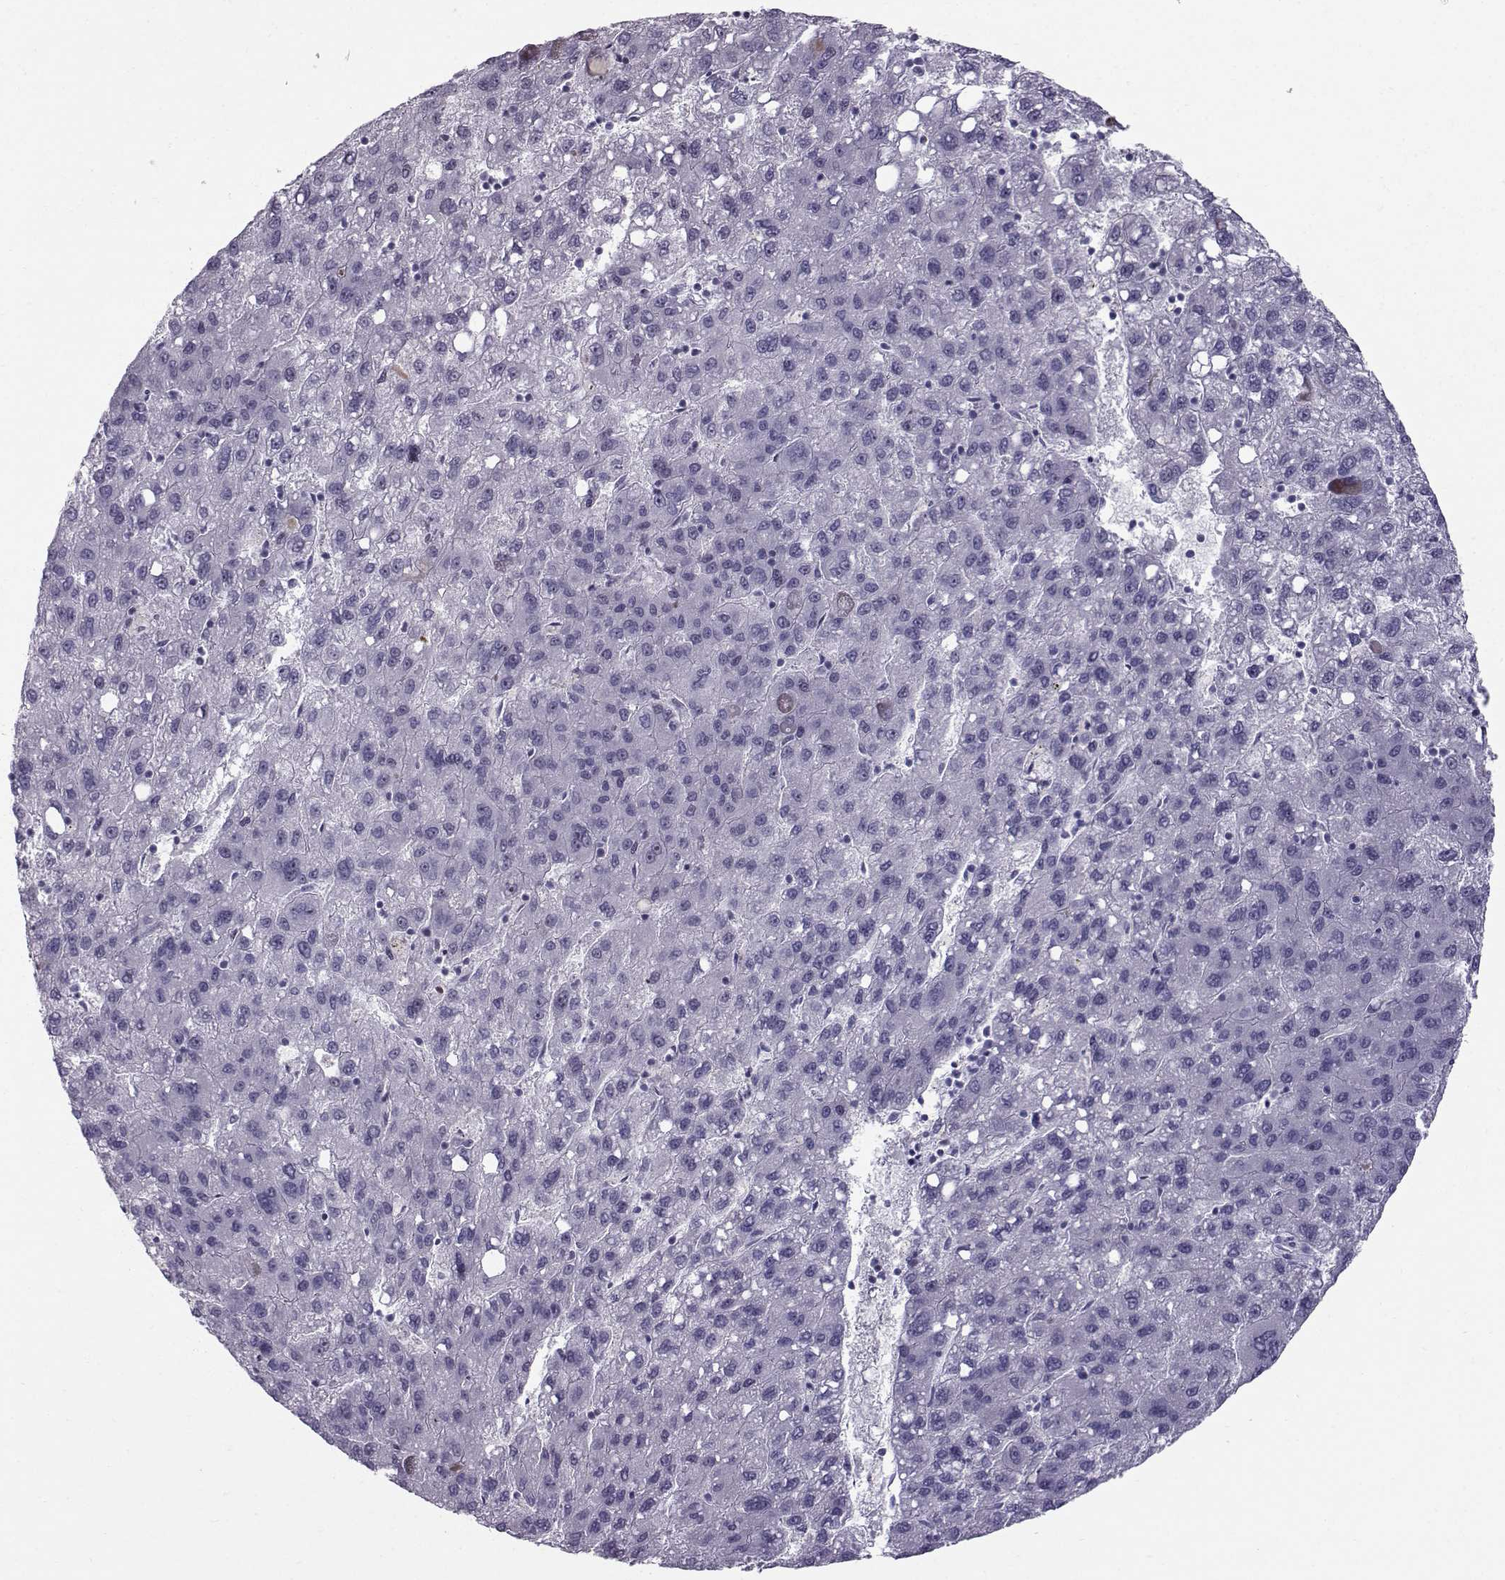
{"staining": {"intensity": "negative", "quantity": "none", "location": "none"}, "tissue": "liver cancer", "cell_type": "Tumor cells", "image_type": "cancer", "snomed": [{"axis": "morphology", "description": "Carcinoma, Hepatocellular, NOS"}, {"axis": "topography", "description": "Liver"}], "caption": "Tumor cells are negative for brown protein staining in liver cancer.", "gene": "DMRT3", "patient": {"sex": "female", "age": 82}}